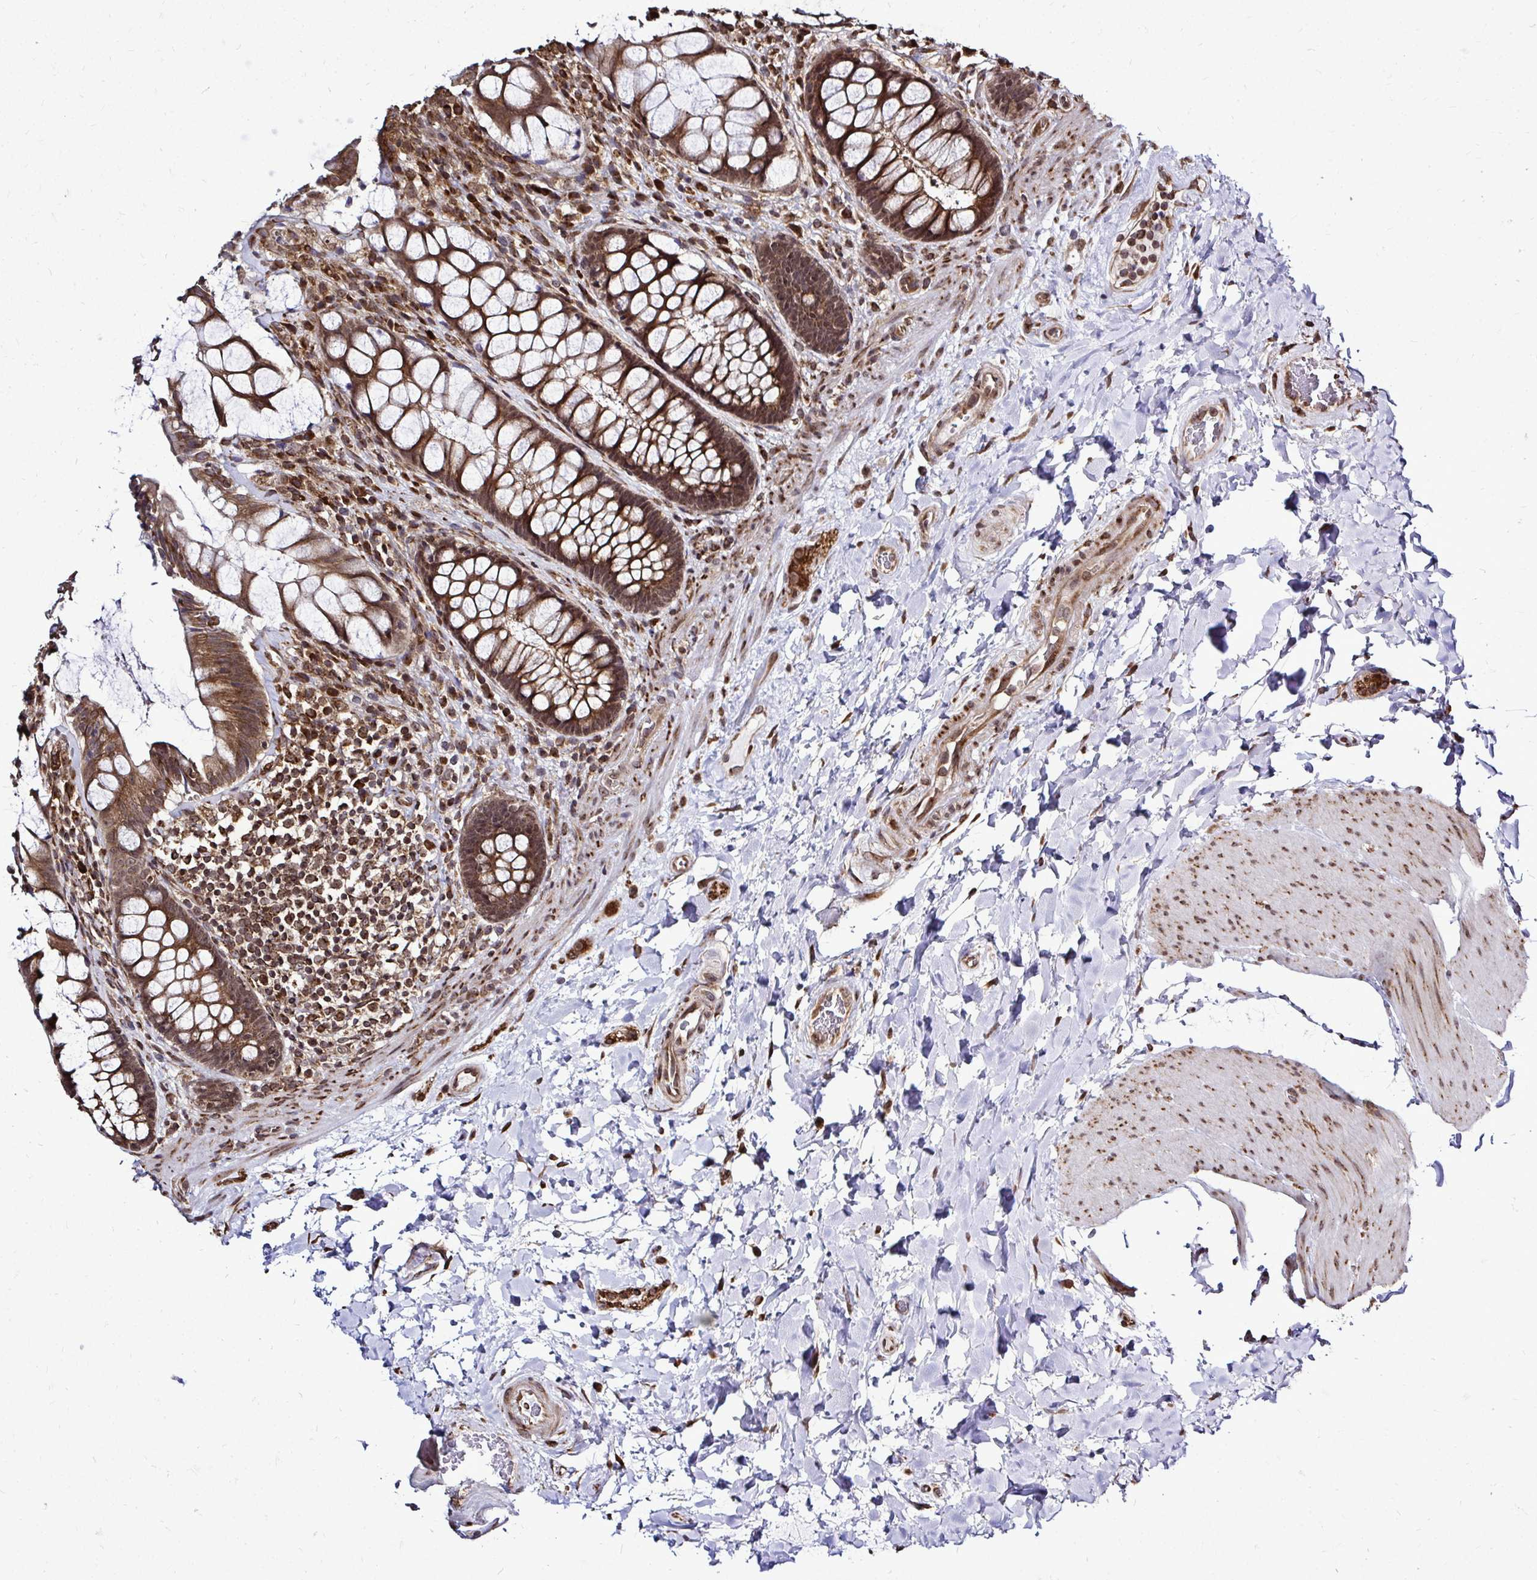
{"staining": {"intensity": "moderate", "quantity": ">75%", "location": "cytoplasmic/membranous,nuclear"}, "tissue": "rectum", "cell_type": "Glandular cells", "image_type": "normal", "snomed": [{"axis": "morphology", "description": "Normal tissue, NOS"}, {"axis": "topography", "description": "Rectum"}], "caption": "Protein staining shows moderate cytoplasmic/membranous,nuclear positivity in approximately >75% of glandular cells in unremarkable rectum.", "gene": "FMR1", "patient": {"sex": "female", "age": 58}}